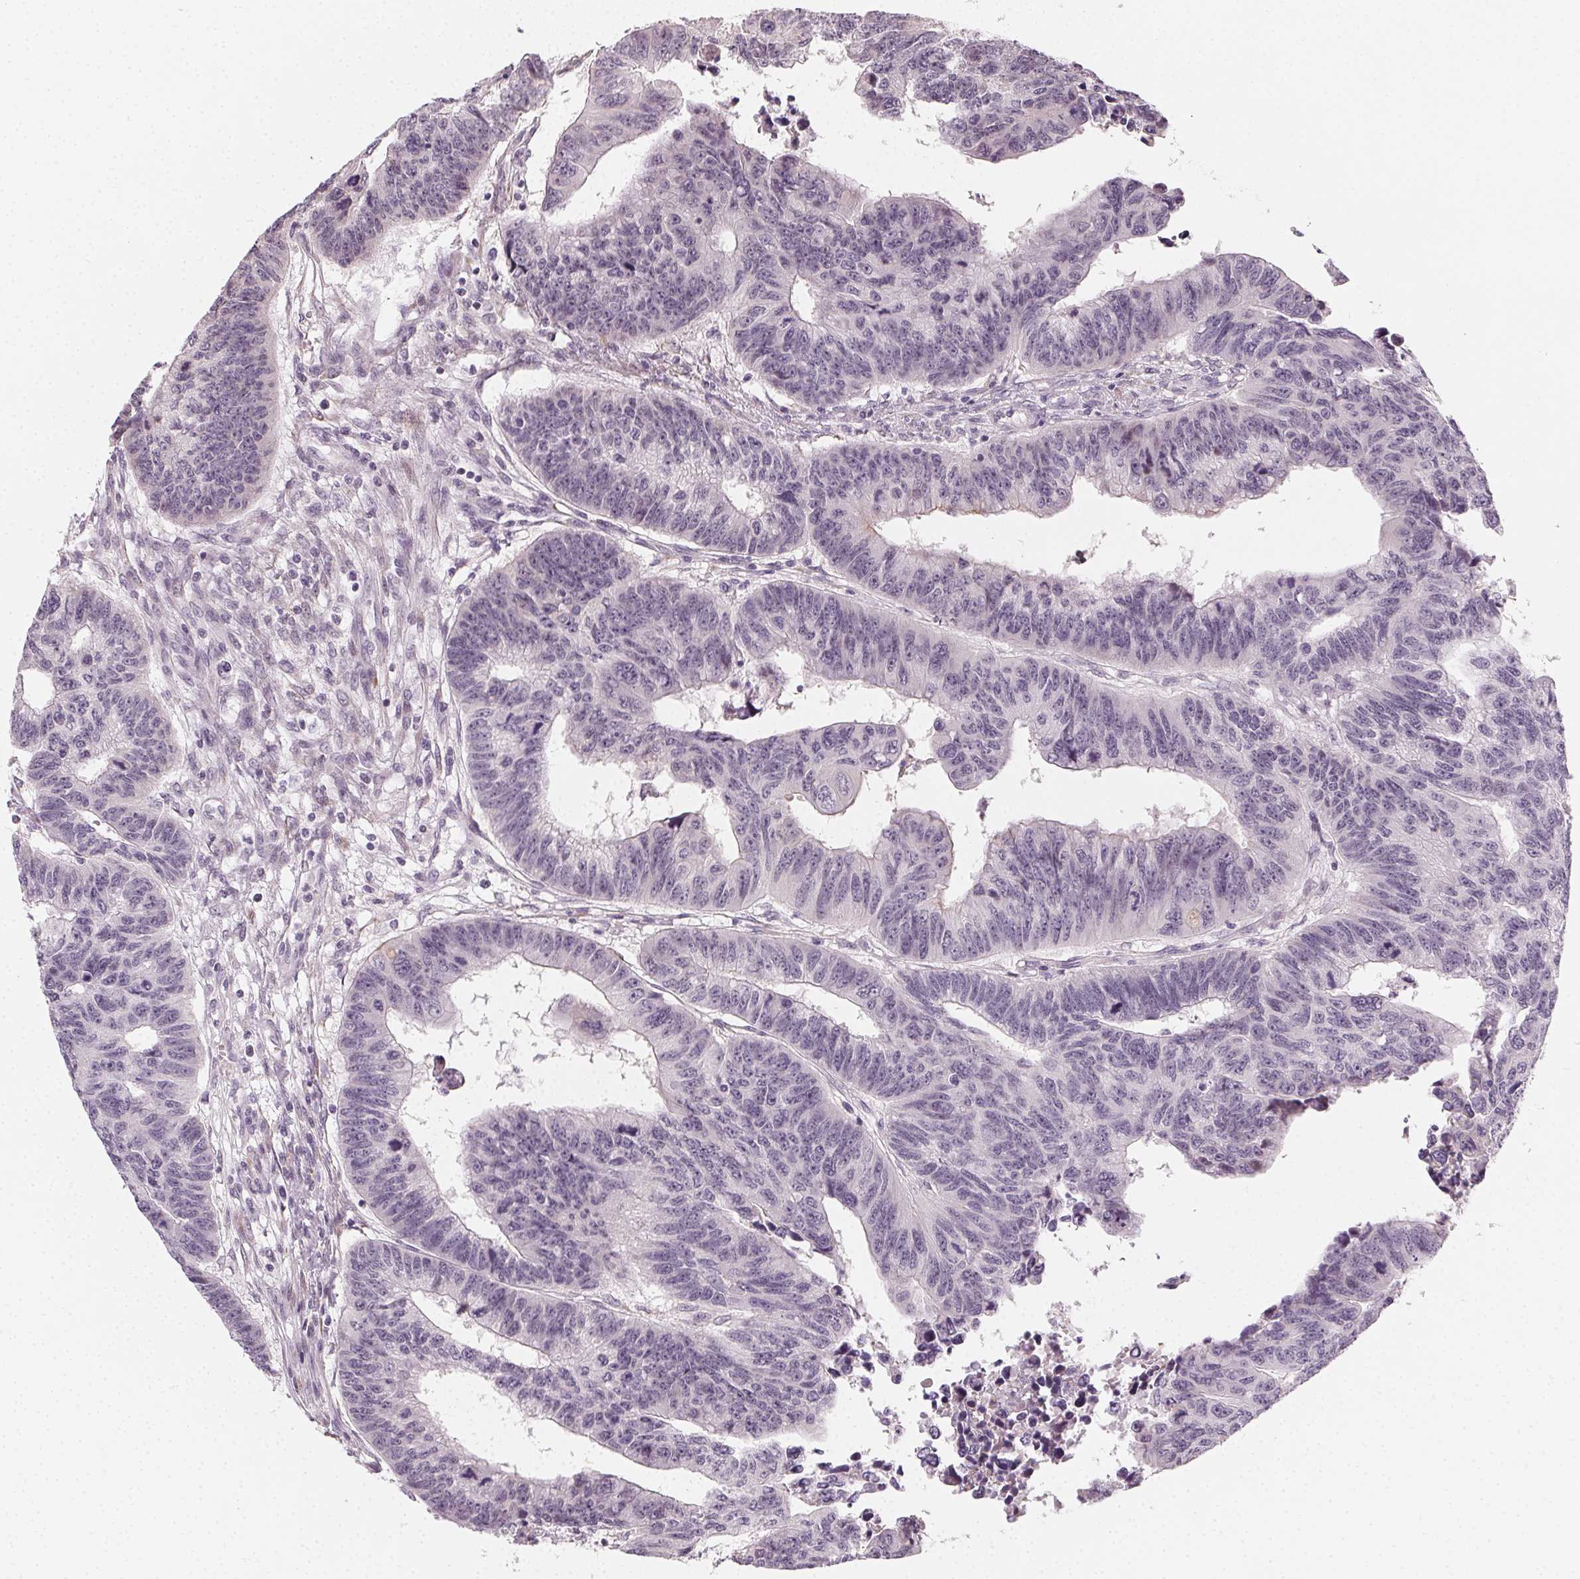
{"staining": {"intensity": "negative", "quantity": "none", "location": "none"}, "tissue": "colorectal cancer", "cell_type": "Tumor cells", "image_type": "cancer", "snomed": [{"axis": "morphology", "description": "Adenocarcinoma, NOS"}, {"axis": "topography", "description": "Rectum"}], "caption": "There is no significant expression in tumor cells of colorectal adenocarcinoma.", "gene": "CCDC96", "patient": {"sex": "female", "age": 85}}